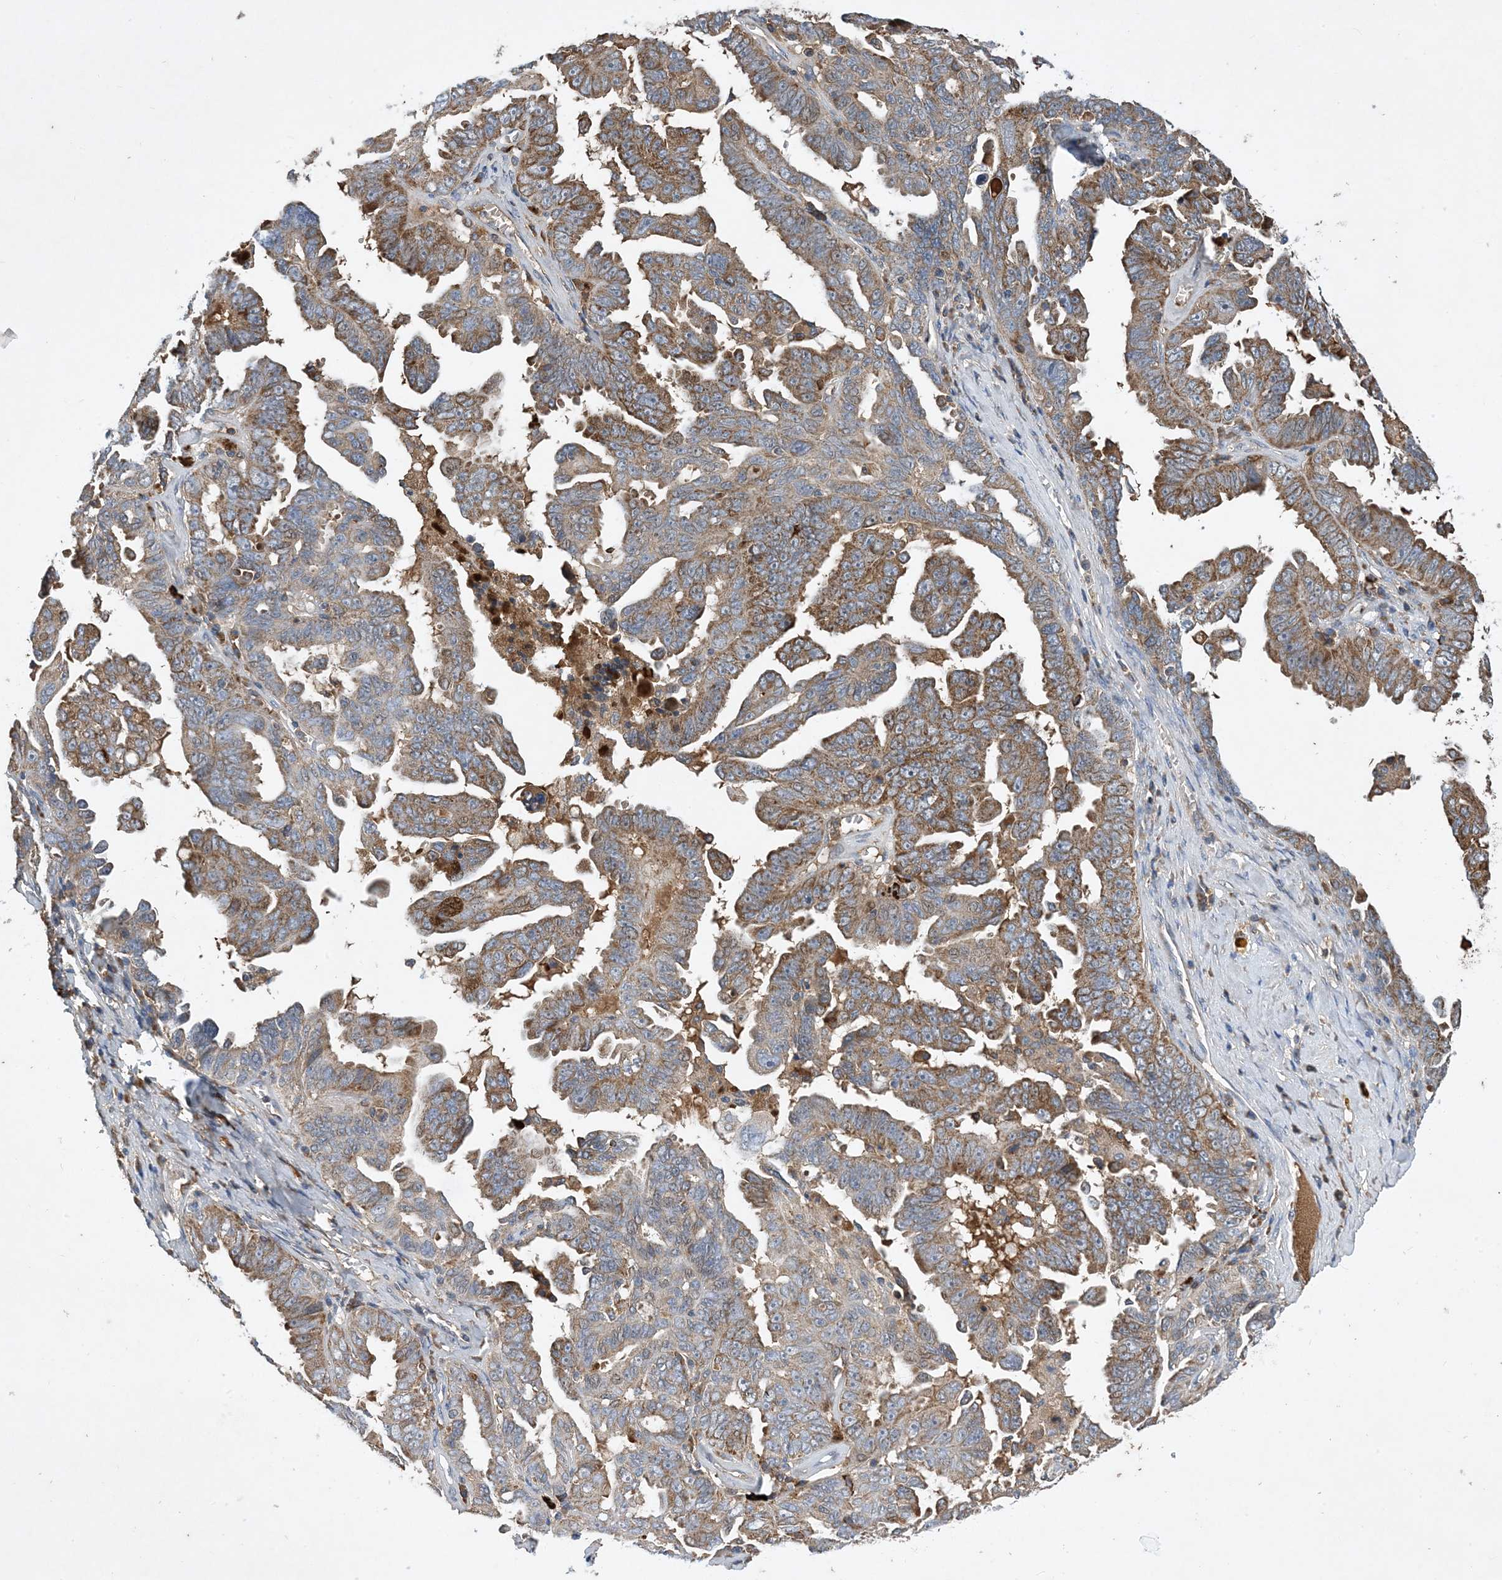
{"staining": {"intensity": "moderate", "quantity": ">75%", "location": "cytoplasmic/membranous"}, "tissue": "ovarian cancer", "cell_type": "Tumor cells", "image_type": "cancer", "snomed": [{"axis": "morphology", "description": "Carcinoma, endometroid"}, {"axis": "topography", "description": "Ovary"}], "caption": "A brown stain highlights moderate cytoplasmic/membranous expression of a protein in human endometroid carcinoma (ovarian) tumor cells.", "gene": "STK19", "patient": {"sex": "female", "age": 62}}